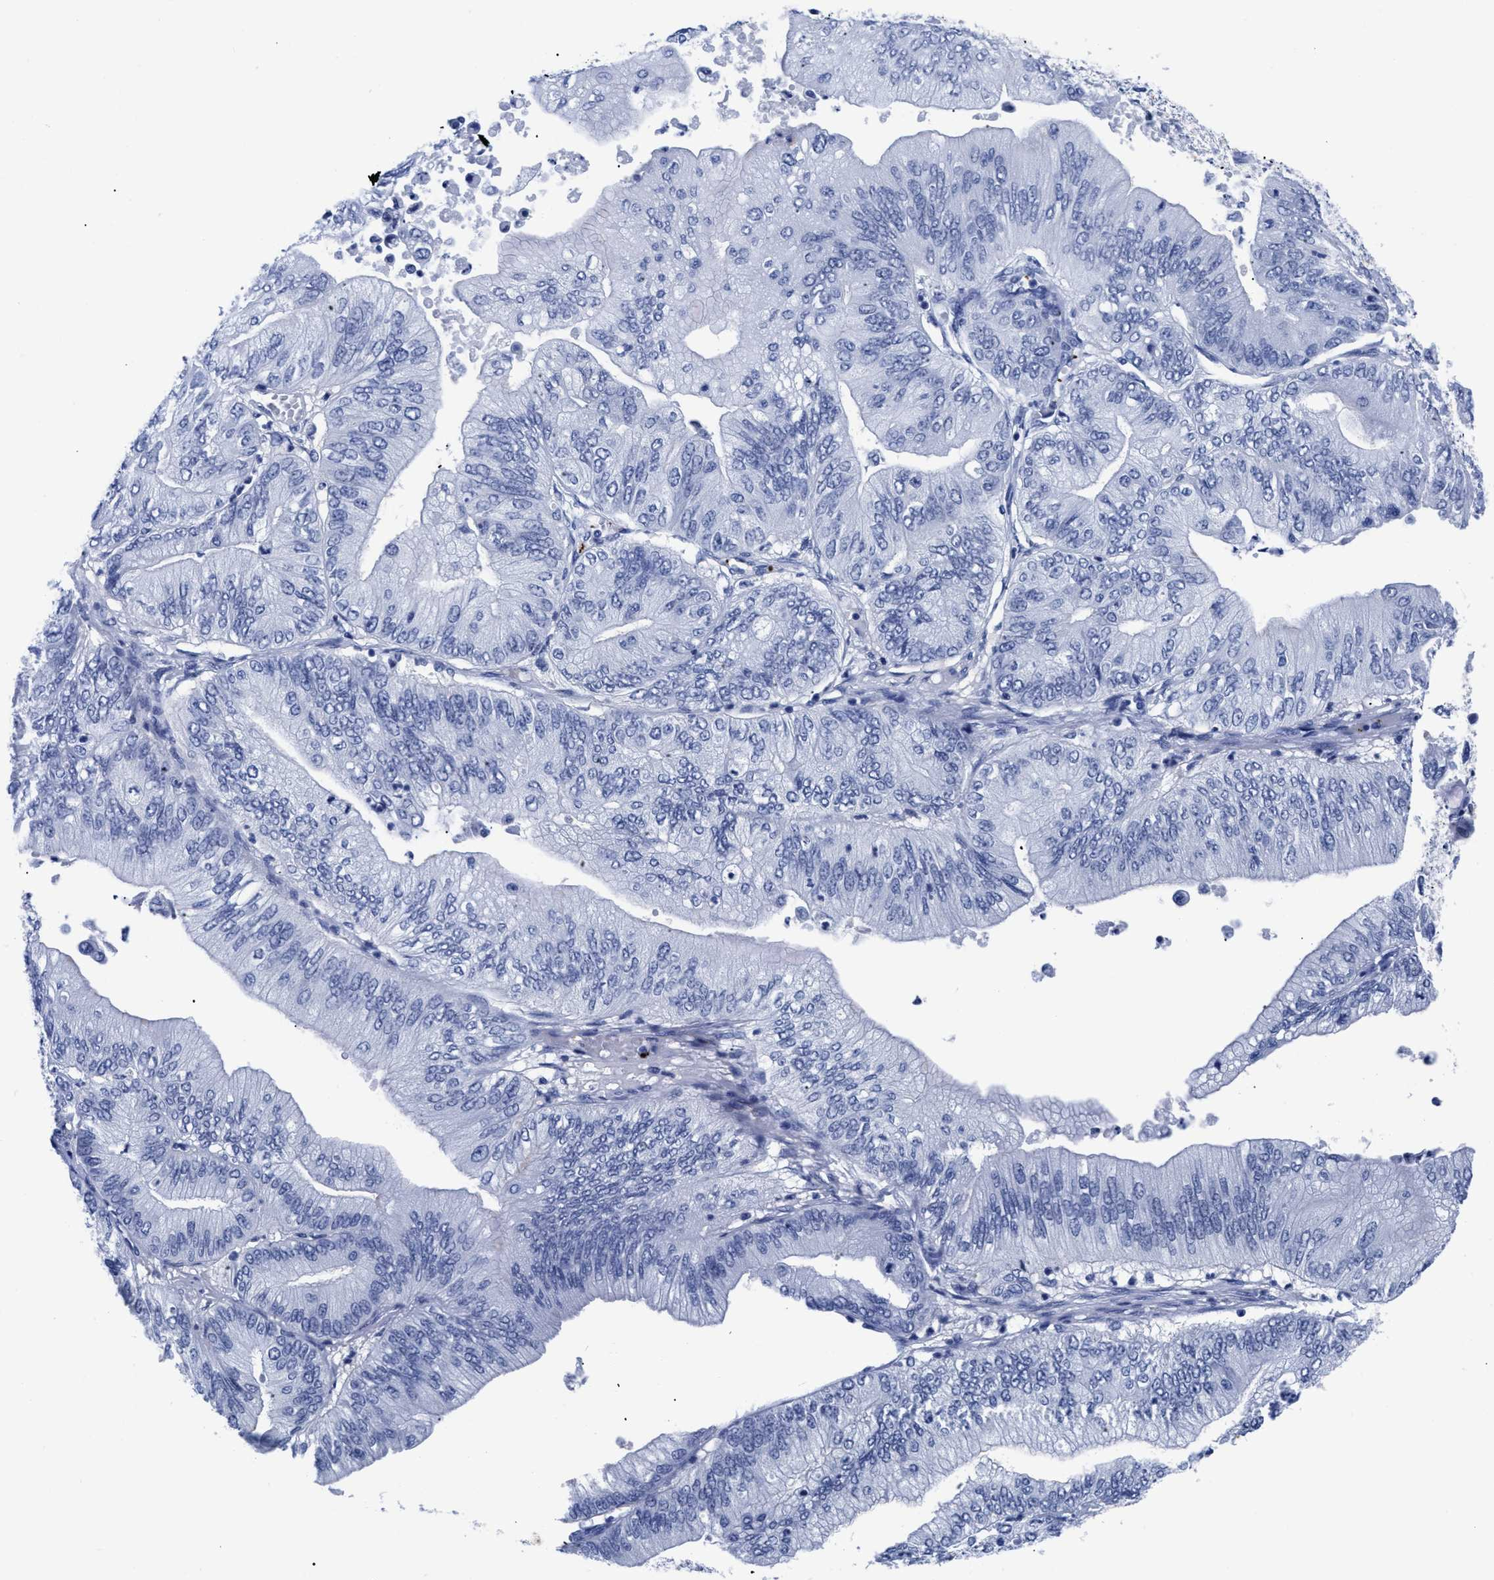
{"staining": {"intensity": "negative", "quantity": "none", "location": "none"}, "tissue": "ovarian cancer", "cell_type": "Tumor cells", "image_type": "cancer", "snomed": [{"axis": "morphology", "description": "Cystadenocarcinoma, mucinous, NOS"}, {"axis": "topography", "description": "Ovary"}], "caption": "Human ovarian cancer (mucinous cystadenocarcinoma) stained for a protein using immunohistochemistry (IHC) reveals no positivity in tumor cells.", "gene": "TREML1", "patient": {"sex": "female", "age": 61}}